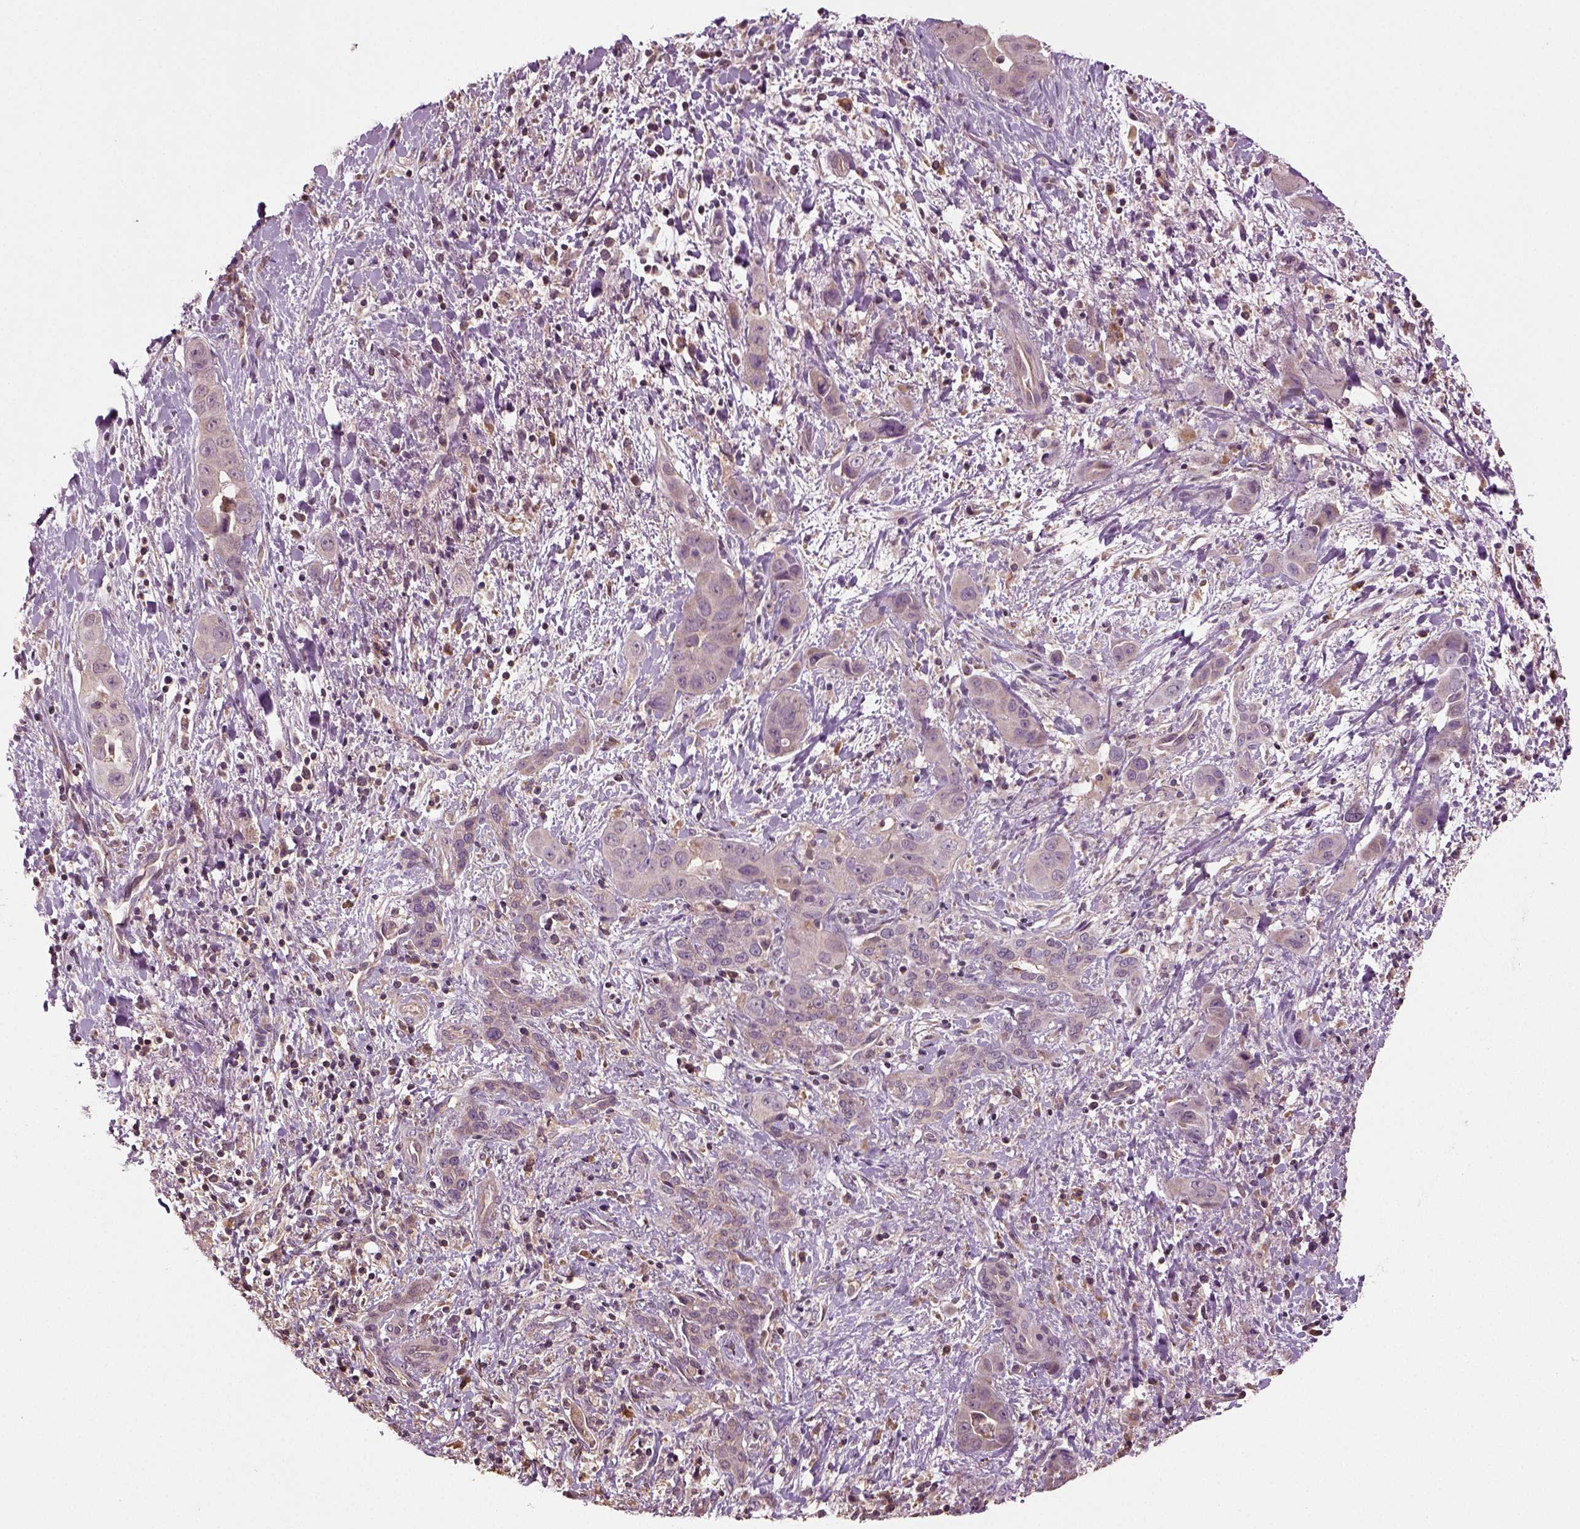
{"staining": {"intensity": "weak", "quantity": "<25%", "location": "cytoplasmic/membranous"}, "tissue": "liver cancer", "cell_type": "Tumor cells", "image_type": "cancer", "snomed": [{"axis": "morphology", "description": "Cholangiocarcinoma"}, {"axis": "topography", "description": "Liver"}], "caption": "The micrograph demonstrates no staining of tumor cells in liver cancer (cholangiocarcinoma).", "gene": "ERV3-1", "patient": {"sex": "female", "age": 52}}